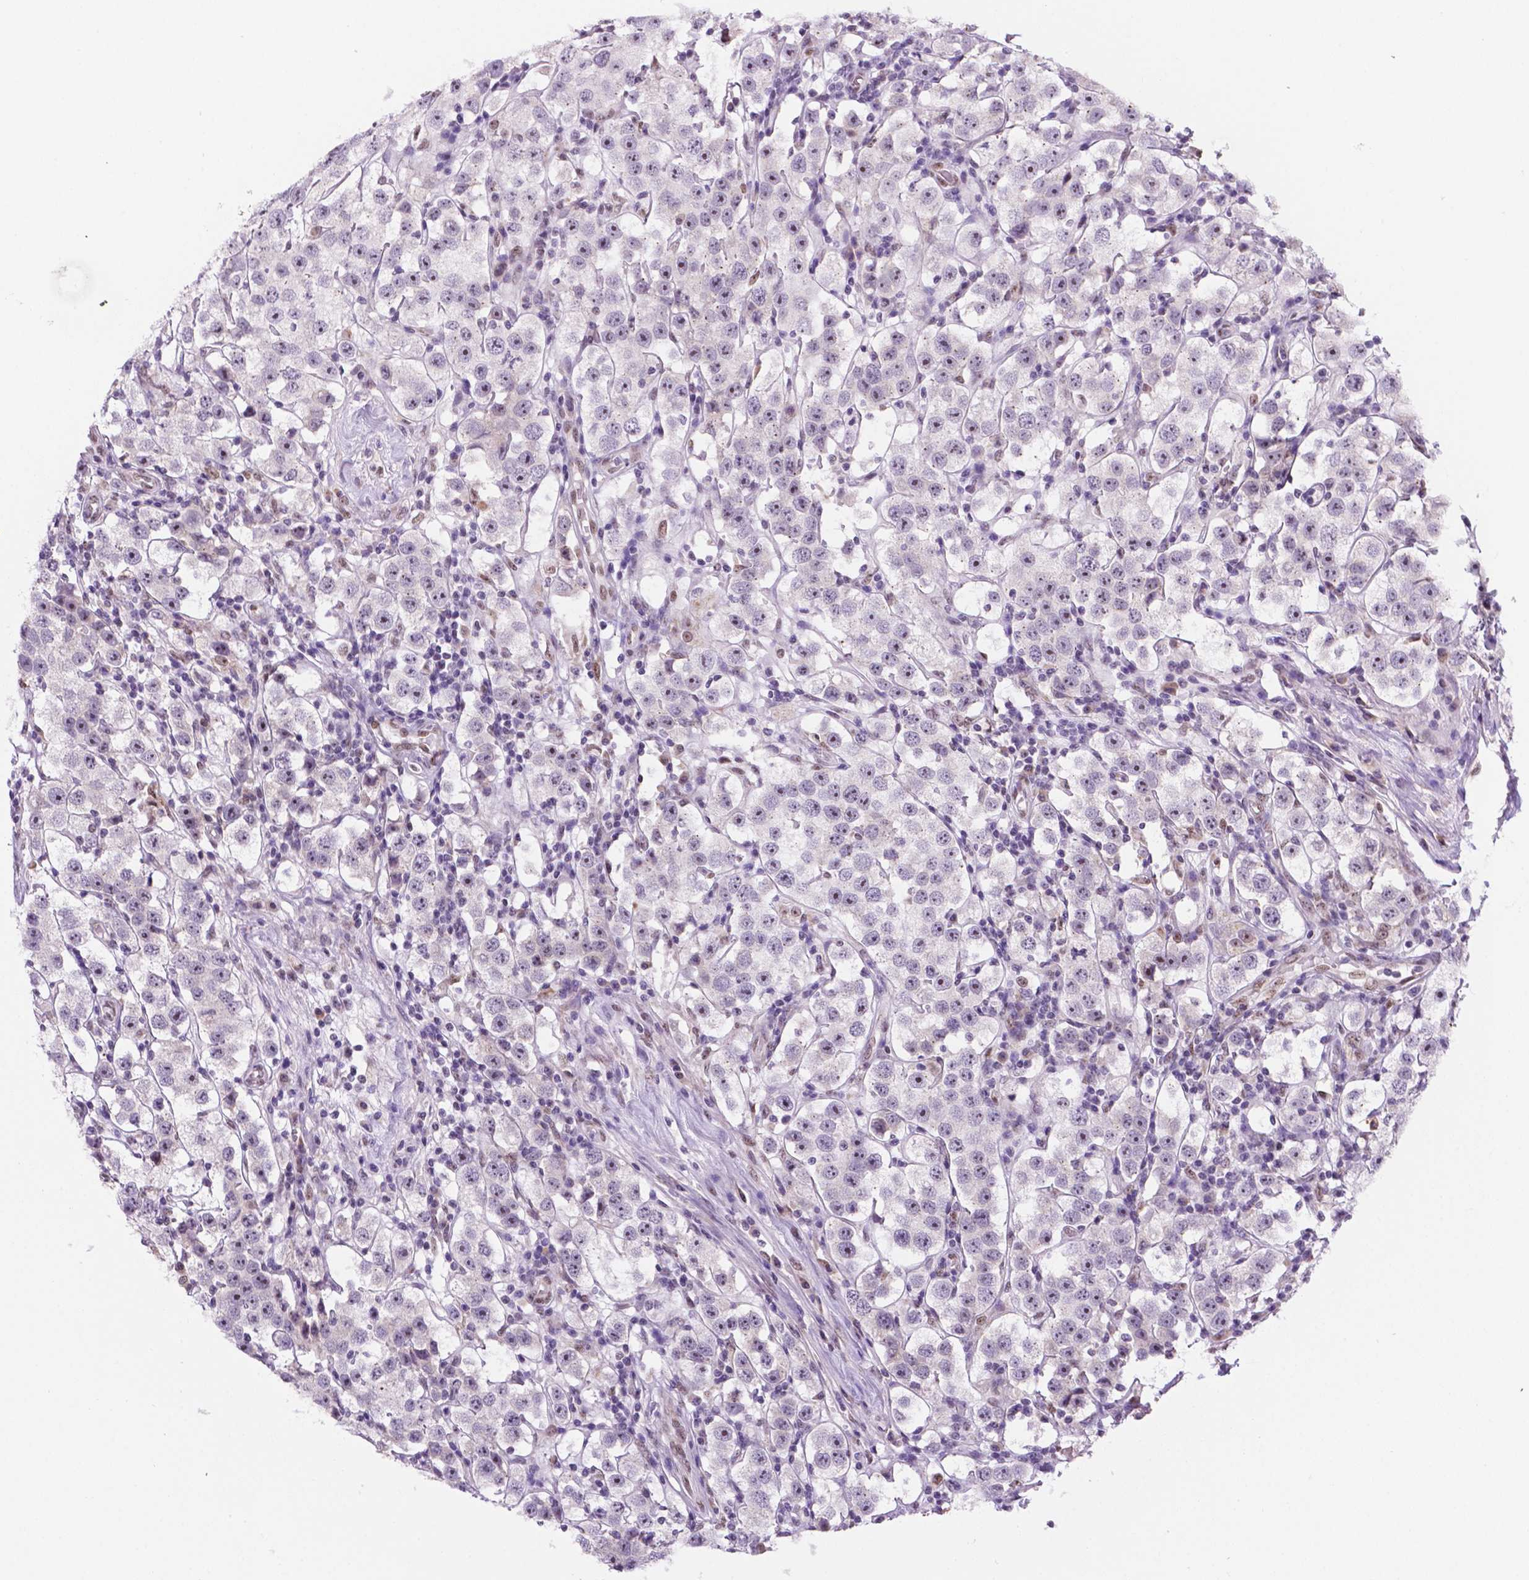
{"staining": {"intensity": "negative", "quantity": "none", "location": "none"}, "tissue": "testis cancer", "cell_type": "Tumor cells", "image_type": "cancer", "snomed": [{"axis": "morphology", "description": "Seminoma, NOS"}, {"axis": "topography", "description": "Testis"}], "caption": "There is no significant expression in tumor cells of testis cancer (seminoma). Brightfield microscopy of immunohistochemistry stained with DAB (brown) and hematoxylin (blue), captured at high magnification.", "gene": "C18orf21", "patient": {"sex": "male", "age": 37}}